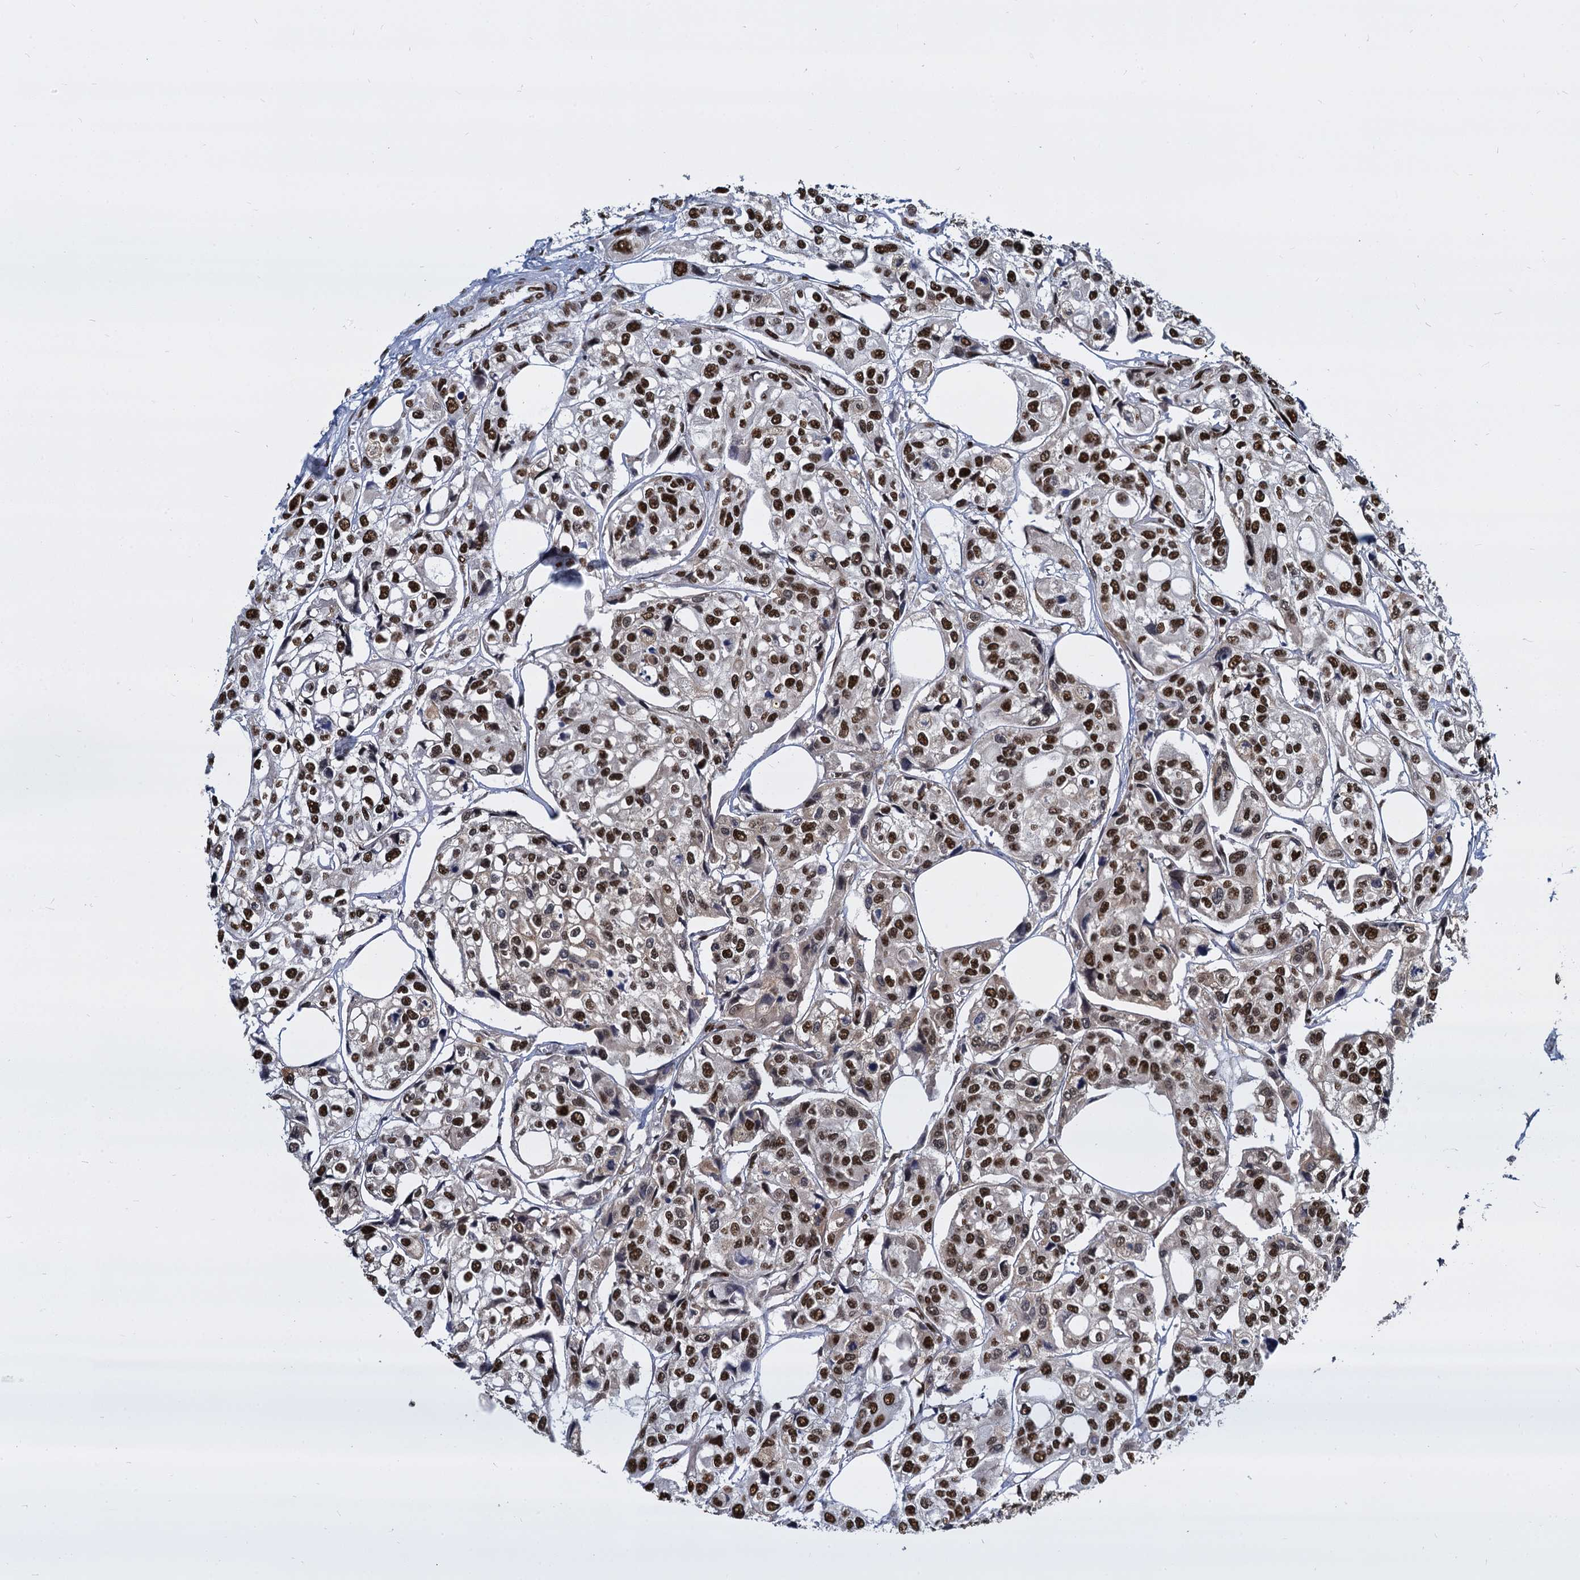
{"staining": {"intensity": "strong", "quantity": ">75%", "location": "nuclear"}, "tissue": "urothelial cancer", "cell_type": "Tumor cells", "image_type": "cancer", "snomed": [{"axis": "morphology", "description": "Urothelial carcinoma, High grade"}, {"axis": "topography", "description": "Urinary bladder"}], "caption": "Protein analysis of urothelial carcinoma (high-grade) tissue shows strong nuclear positivity in about >75% of tumor cells. (Brightfield microscopy of DAB IHC at high magnification).", "gene": "DCPS", "patient": {"sex": "male", "age": 67}}